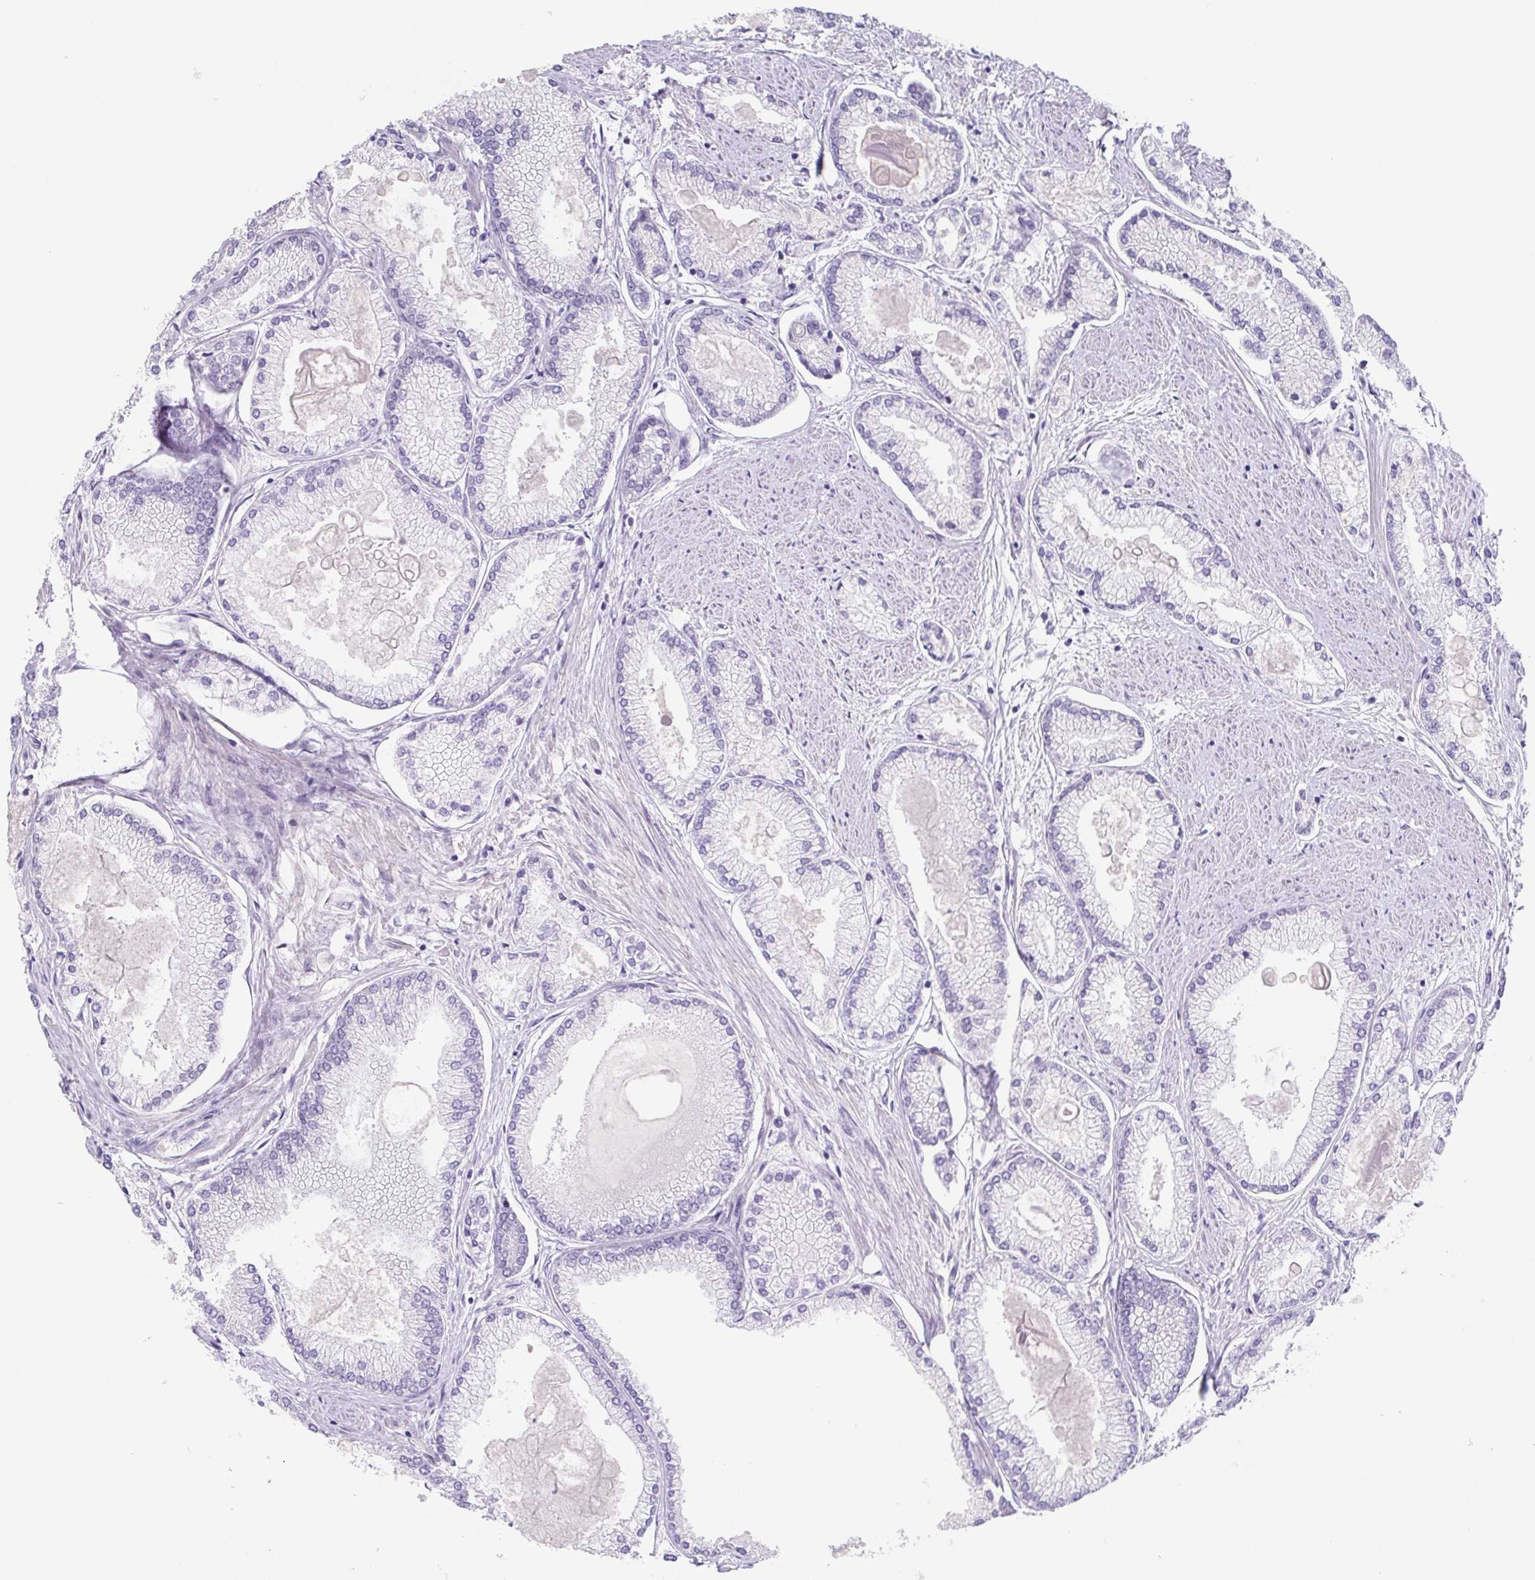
{"staining": {"intensity": "negative", "quantity": "none", "location": "none"}, "tissue": "prostate cancer", "cell_type": "Tumor cells", "image_type": "cancer", "snomed": [{"axis": "morphology", "description": "Adenocarcinoma, High grade"}, {"axis": "topography", "description": "Prostate"}], "caption": "Human adenocarcinoma (high-grade) (prostate) stained for a protein using IHC reveals no expression in tumor cells.", "gene": "HDGFL1", "patient": {"sex": "male", "age": 68}}